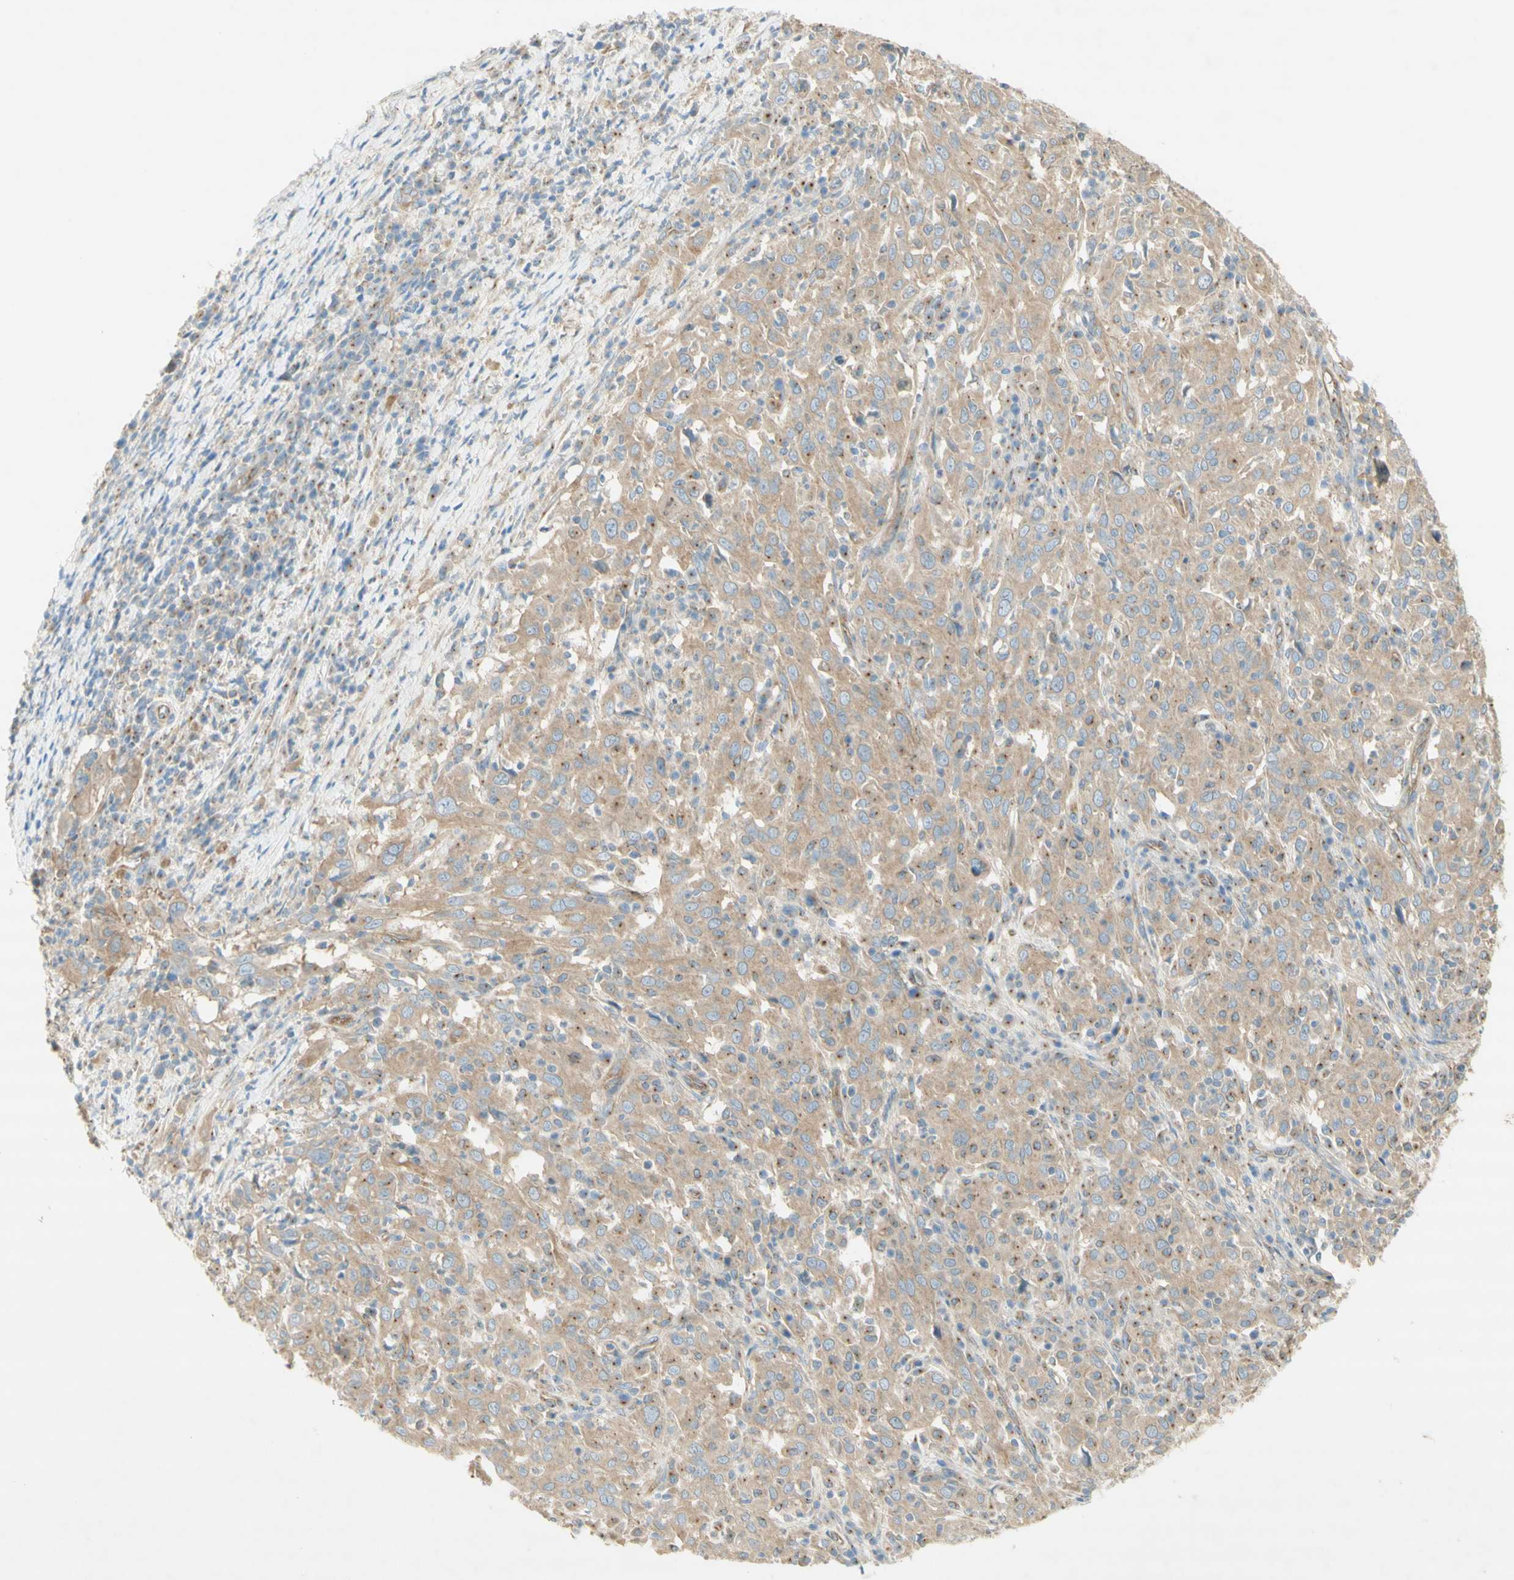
{"staining": {"intensity": "weak", "quantity": ">75%", "location": "cytoplasmic/membranous"}, "tissue": "cervical cancer", "cell_type": "Tumor cells", "image_type": "cancer", "snomed": [{"axis": "morphology", "description": "Squamous cell carcinoma, NOS"}, {"axis": "topography", "description": "Cervix"}], "caption": "A low amount of weak cytoplasmic/membranous expression is identified in approximately >75% of tumor cells in cervical squamous cell carcinoma tissue. (brown staining indicates protein expression, while blue staining denotes nuclei).", "gene": "DYNC1H1", "patient": {"sex": "female", "age": 46}}